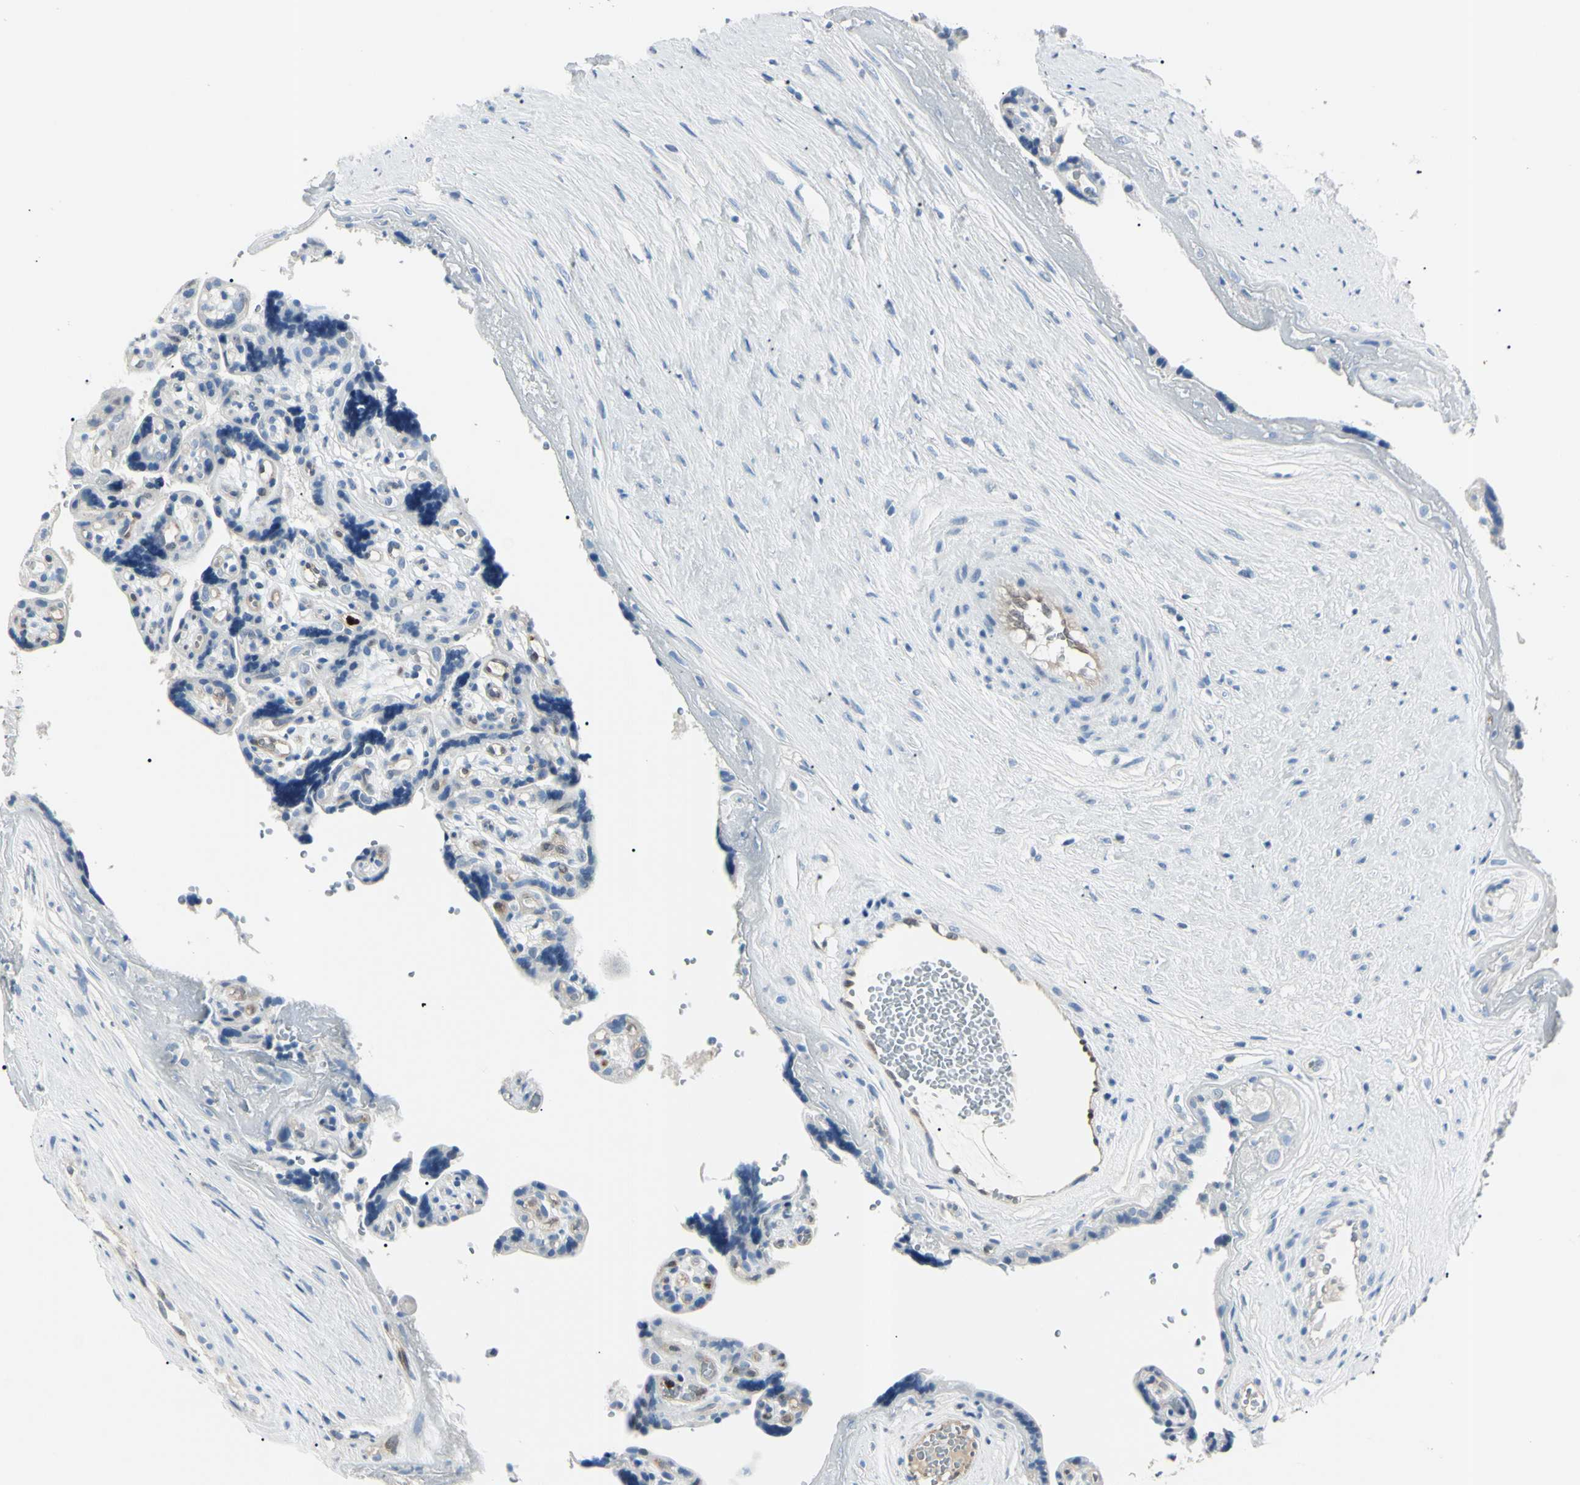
{"staining": {"intensity": "negative", "quantity": "none", "location": "none"}, "tissue": "placenta", "cell_type": "Decidual cells", "image_type": "normal", "snomed": [{"axis": "morphology", "description": "Normal tissue, NOS"}, {"axis": "topography", "description": "Placenta"}], "caption": "This micrograph is of unremarkable placenta stained with immunohistochemistry (IHC) to label a protein in brown with the nuclei are counter-stained blue. There is no positivity in decidual cells.", "gene": "AKR1C3", "patient": {"sex": "female", "age": 30}}